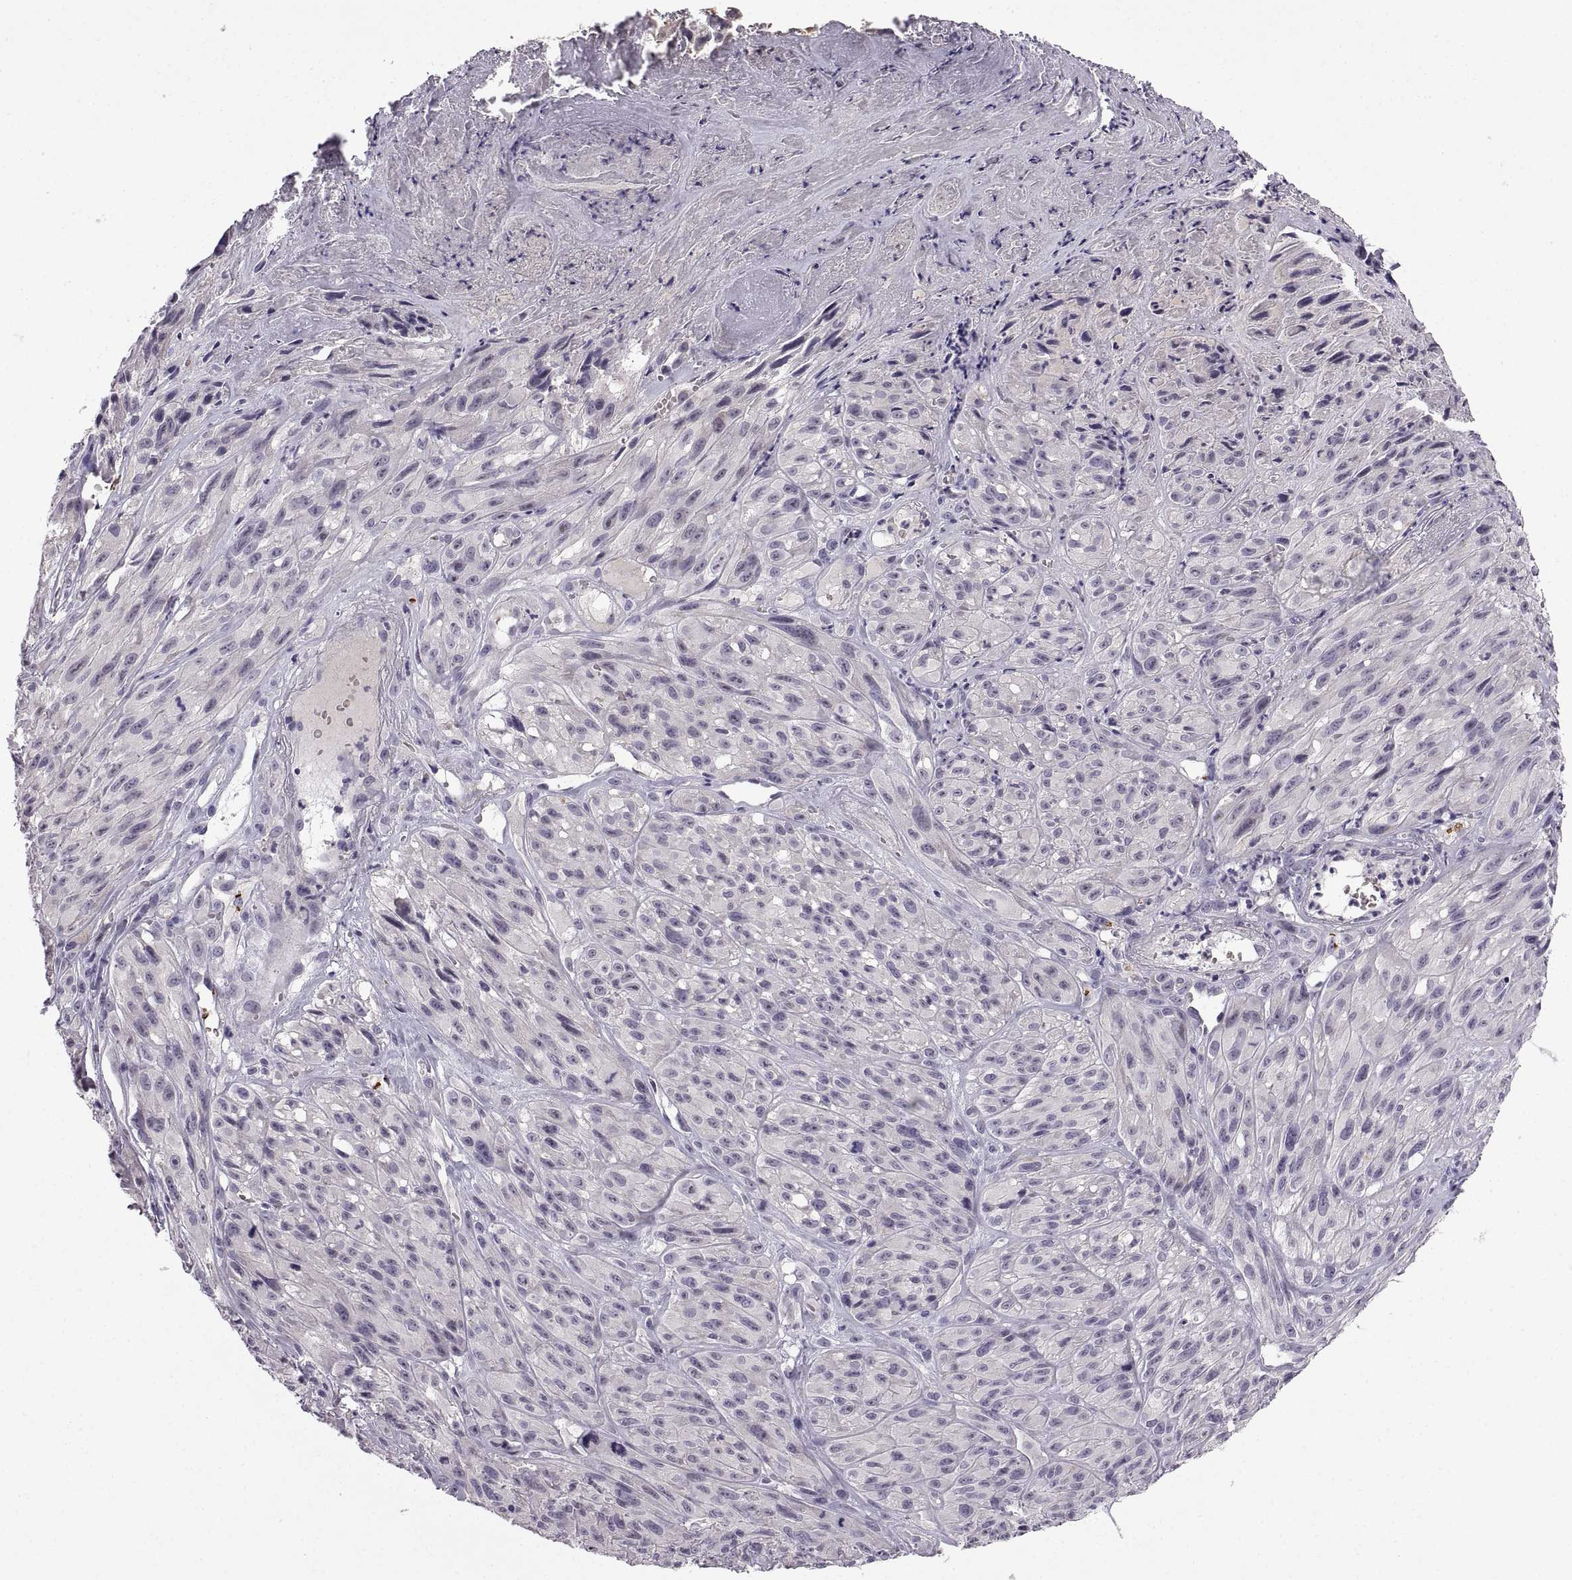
{"staining": {"intensity": "negative", "quantity": "none", "location": "none"}, "tissue": "melanoma", "cell_type": "Tumor cells", "image_type": "cancer", "snomed": [{"axis": "morphology", "description": "Malignant melanoma, NOS"}, {"axis": "topography", "description": "Skin"}], "caption": "This is an immunohistochemistry (IHC) image of melanoma. There is no positivity in tumor cells.", "gene": "MEIOC", "patient": {"sex": "male", "age": 51}}